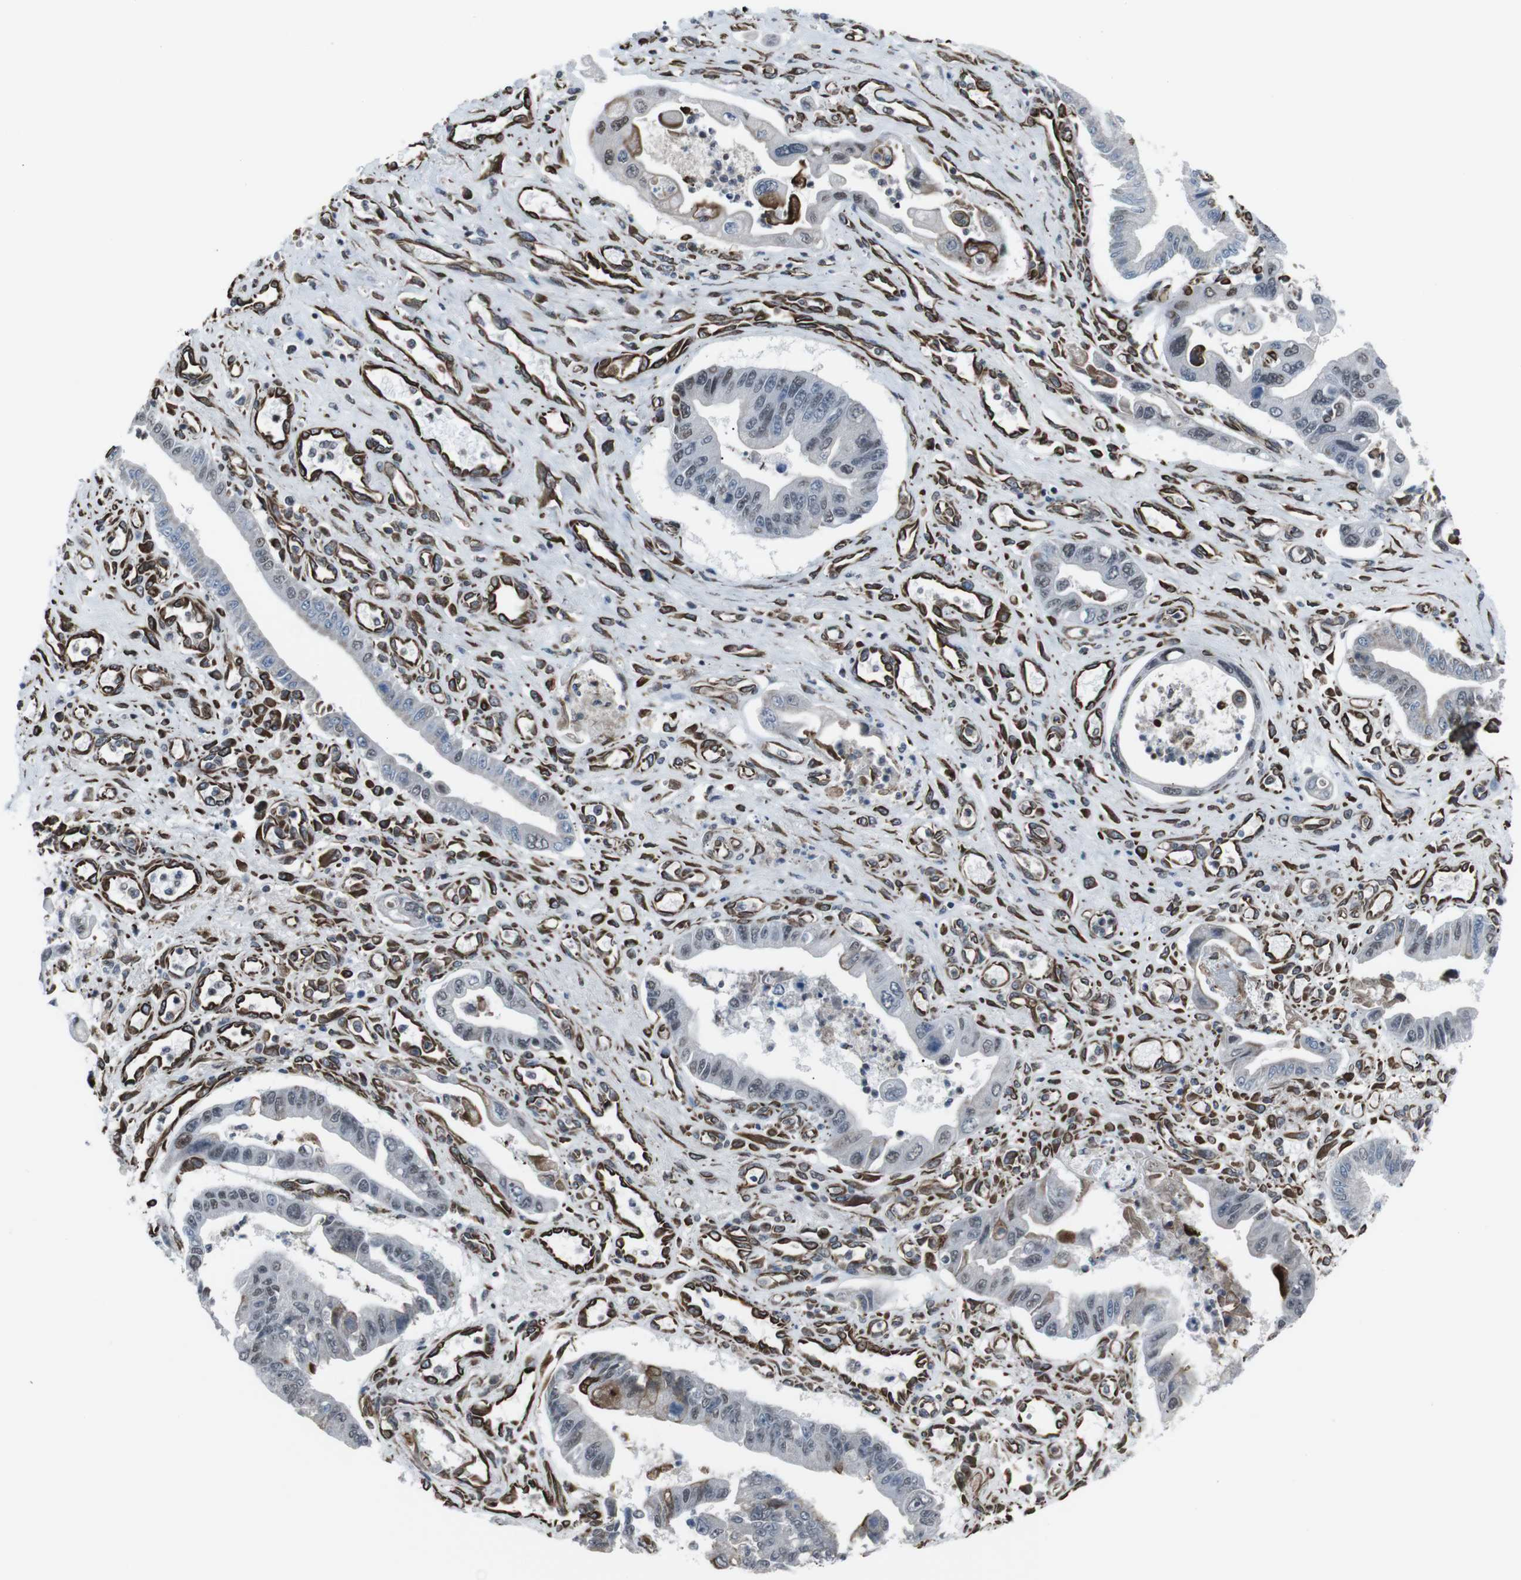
{"staining": {"intensity": "weak", "quantity": ">75%", "location": "cytoplasmic/membranous,nuclear"}, "tissue": "pancreatic cancer", "cell_type": "Tumor cells", "image_type": "cancer", "snomed": [{"axis": "morphology", "description": "Adenocarcinoma, NOS"}, {"axis": "topography", "description": "Pancreas"}], "caption": "This is a photomicrograph of immunohistochemistry (IHC) staining of adenocarcinoma (pancreatic), which shows weak expression in the cytoplasmic/membranous and nuclear of tumor cells.", "gene": "TMEM141", "patient": {"sex": "male", "age": 56}}